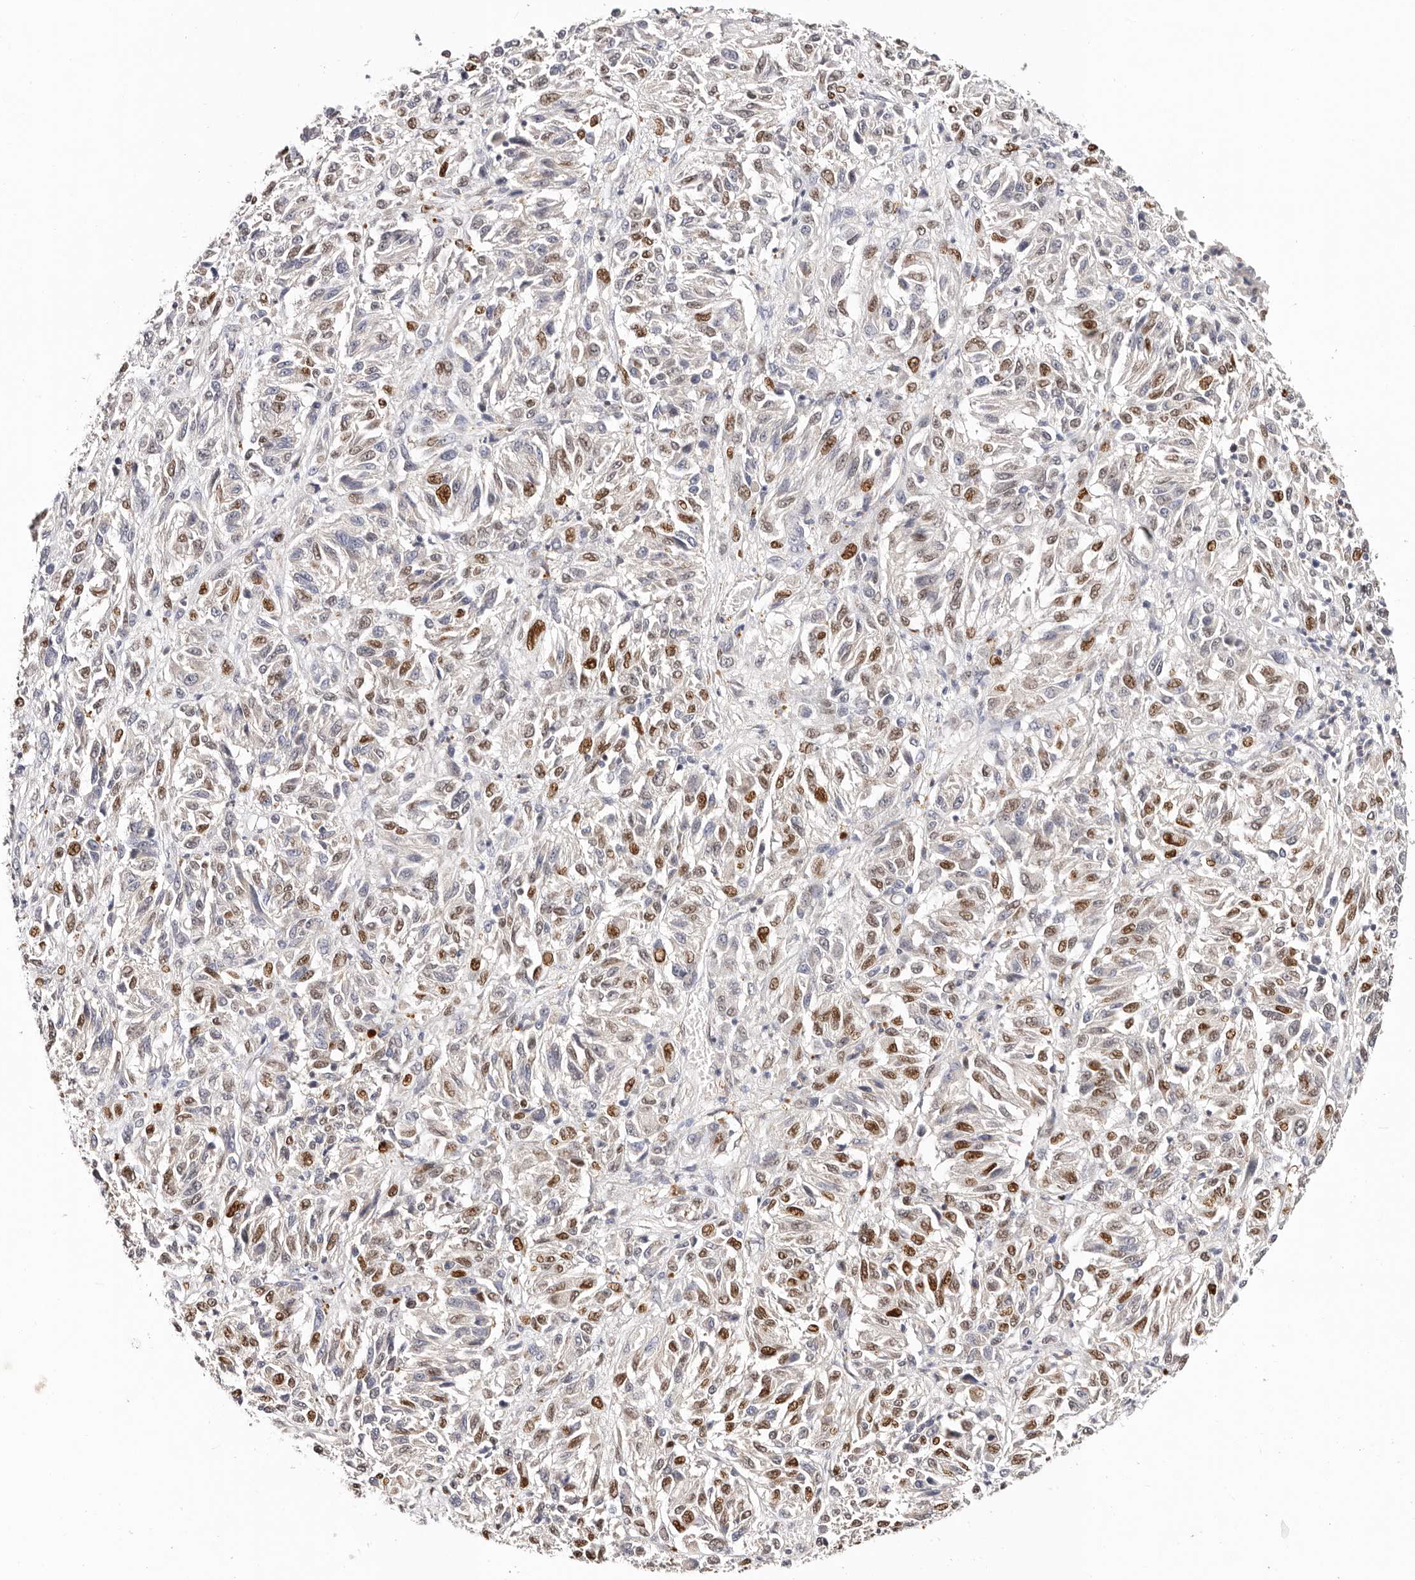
{"staining": {"intensity": "strong", "quantity": "25%-75%", "location": "nuclear"}, "tissue": "melanoma", "cell_type": "Tumor cells", "image_type": "cancer", "snomed": [{"axis": "morphology", "description": "Malignant melanoma, Metastatic site"}, {"axis": "topography", "description": "Lung"}], "caption": "This photomicrograph demonstrates immunohistochemistry (IHC) staining of malignant melanoma (metastatic site), with high strong nuclear expression in about 25%-75% of tumor cells.", "gene": "IQGAP3", "patient": {"sex": "male", "age": 64}}